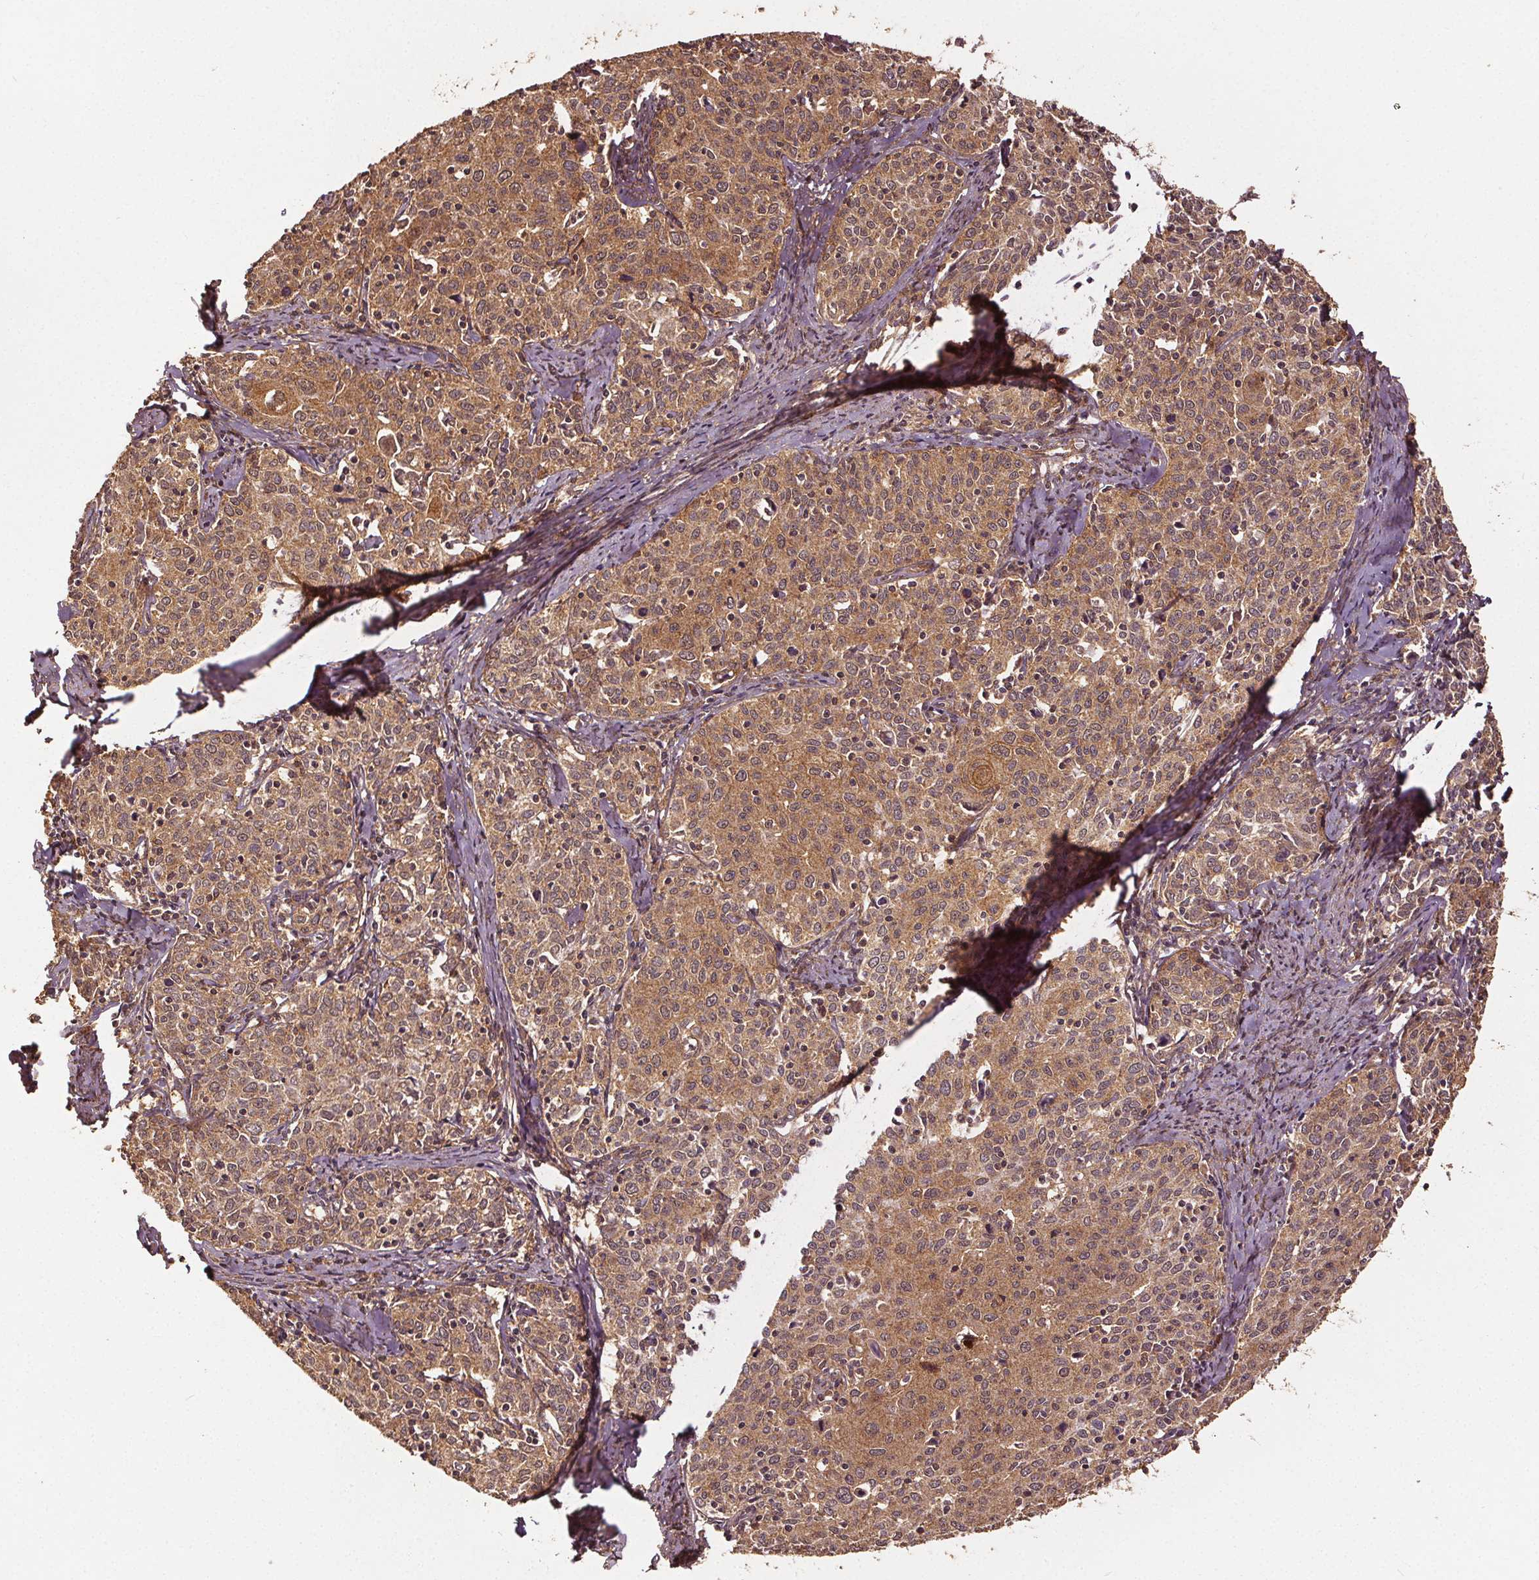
{"staining": {"intensity": "moderate", "quantity": ">75%", "location": "cytoplasmic/membranous"}, "tissue": "cervical cancer", "cell_type": "Tumor cells", "image_type": "cancer", "snomed": [{"axis": "morphology", "description": "Squamous cell carcinoma, NOS"}, {"axis": "topography", "description": "Cervix"}], "caption": "Moderate cytoplasmic/membranous staining for a protein is identified in about >75% of tumor cells of cervical squamous cell carcinoma using immunohistochemistry.", "gene": "EPHB3", "patient": {"sex": "female", "age": 62}}